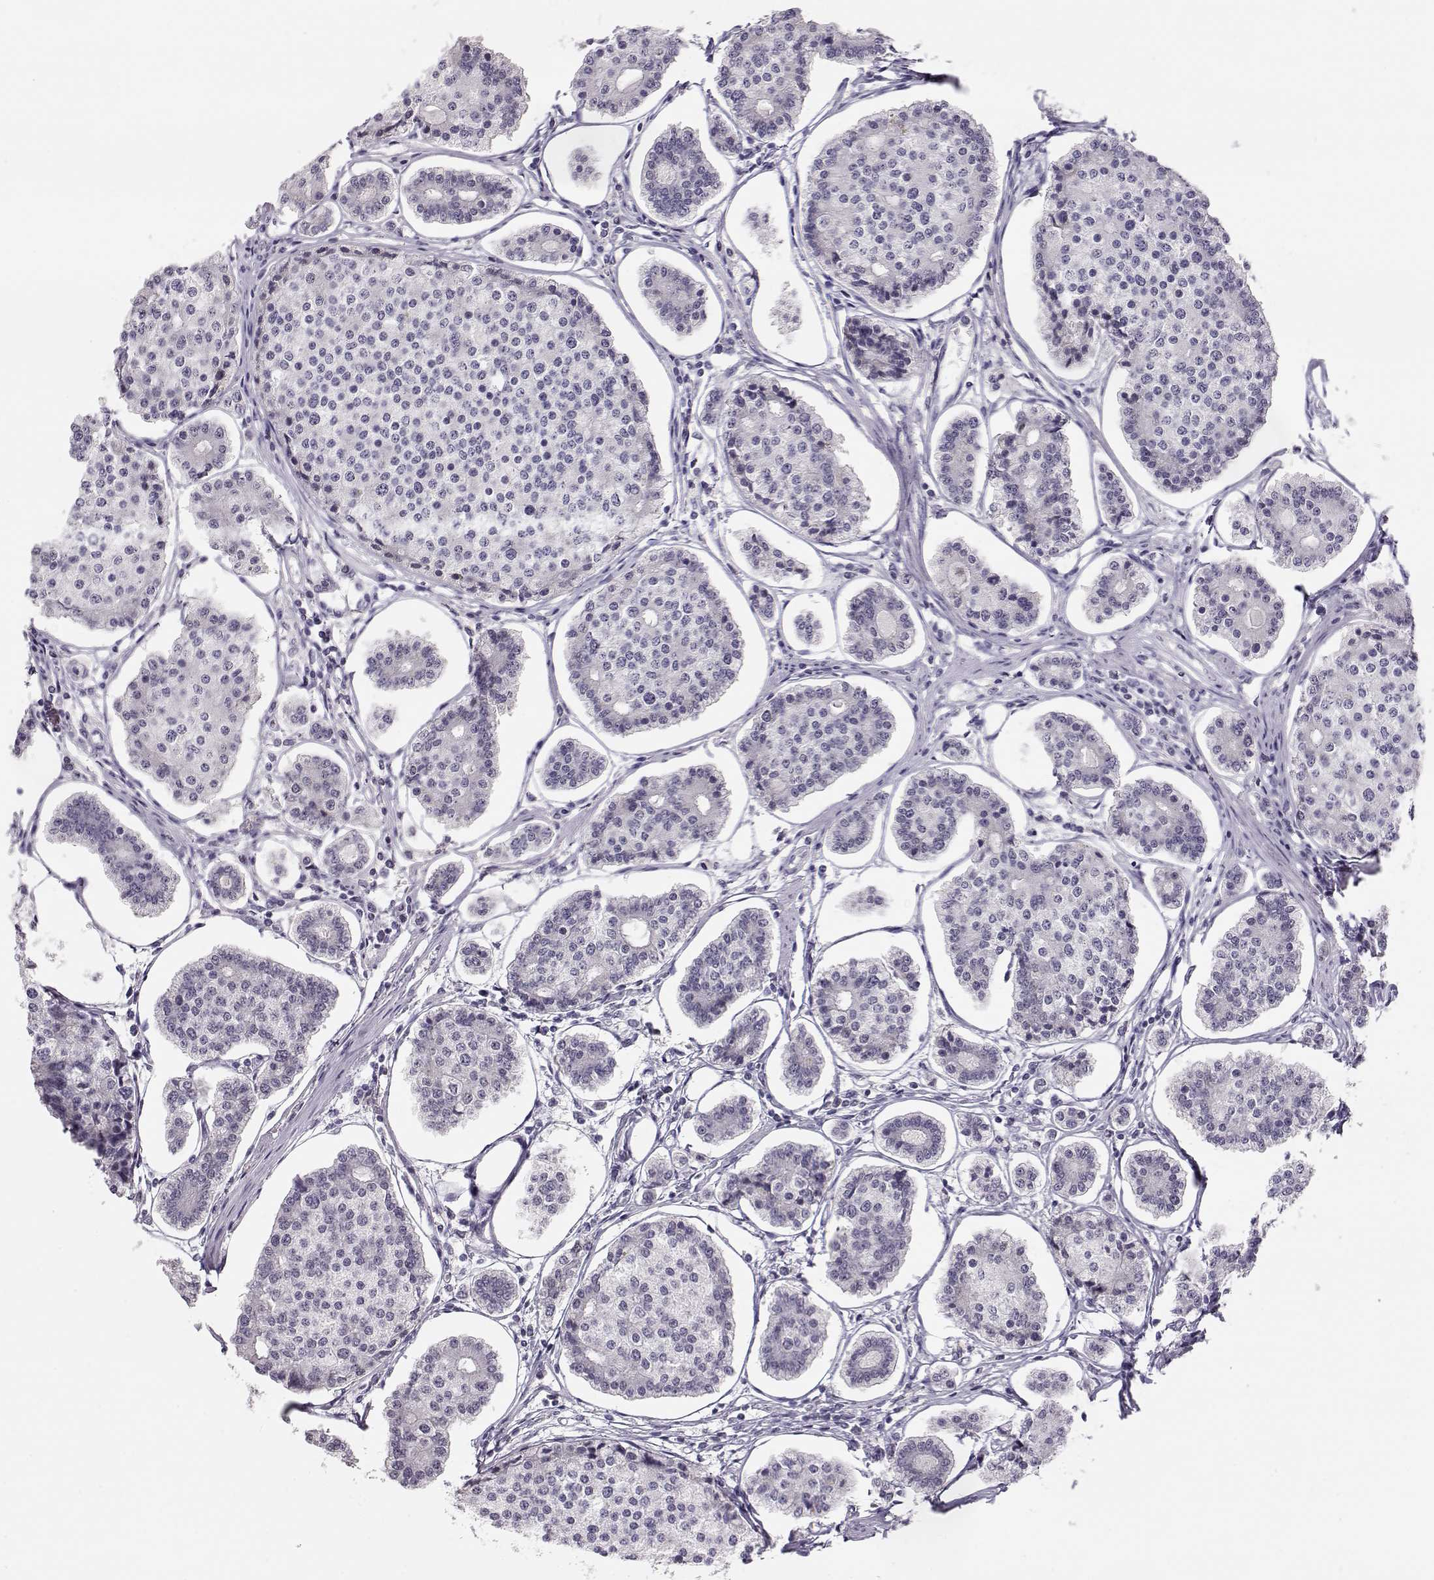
{"staining": {"intensity": "negative", "quantity": "none", "location": "none"}, "tissue": "carcinoid", "cell_type": "Tumor cells", "image_type": "cancer", "snomed": [{"axis": "morphology", "description": "Carcinoid, malignant, NOS"}, {"axis": "topography", "description": "Small intestine"}], "caption": "DAB (3,3'-diaminobenzidine) immunohistochemical staining of human malignant carcinoid exhibits no significant positivity in tumor cells. The staining was performed using DAB to visualize the protein expression in brown, while the nuclei were stained in blue with hematoxylin (Magnification: 20x).", "gene": "IMPG1", "patient": {"sex": "female", "age": 65}}